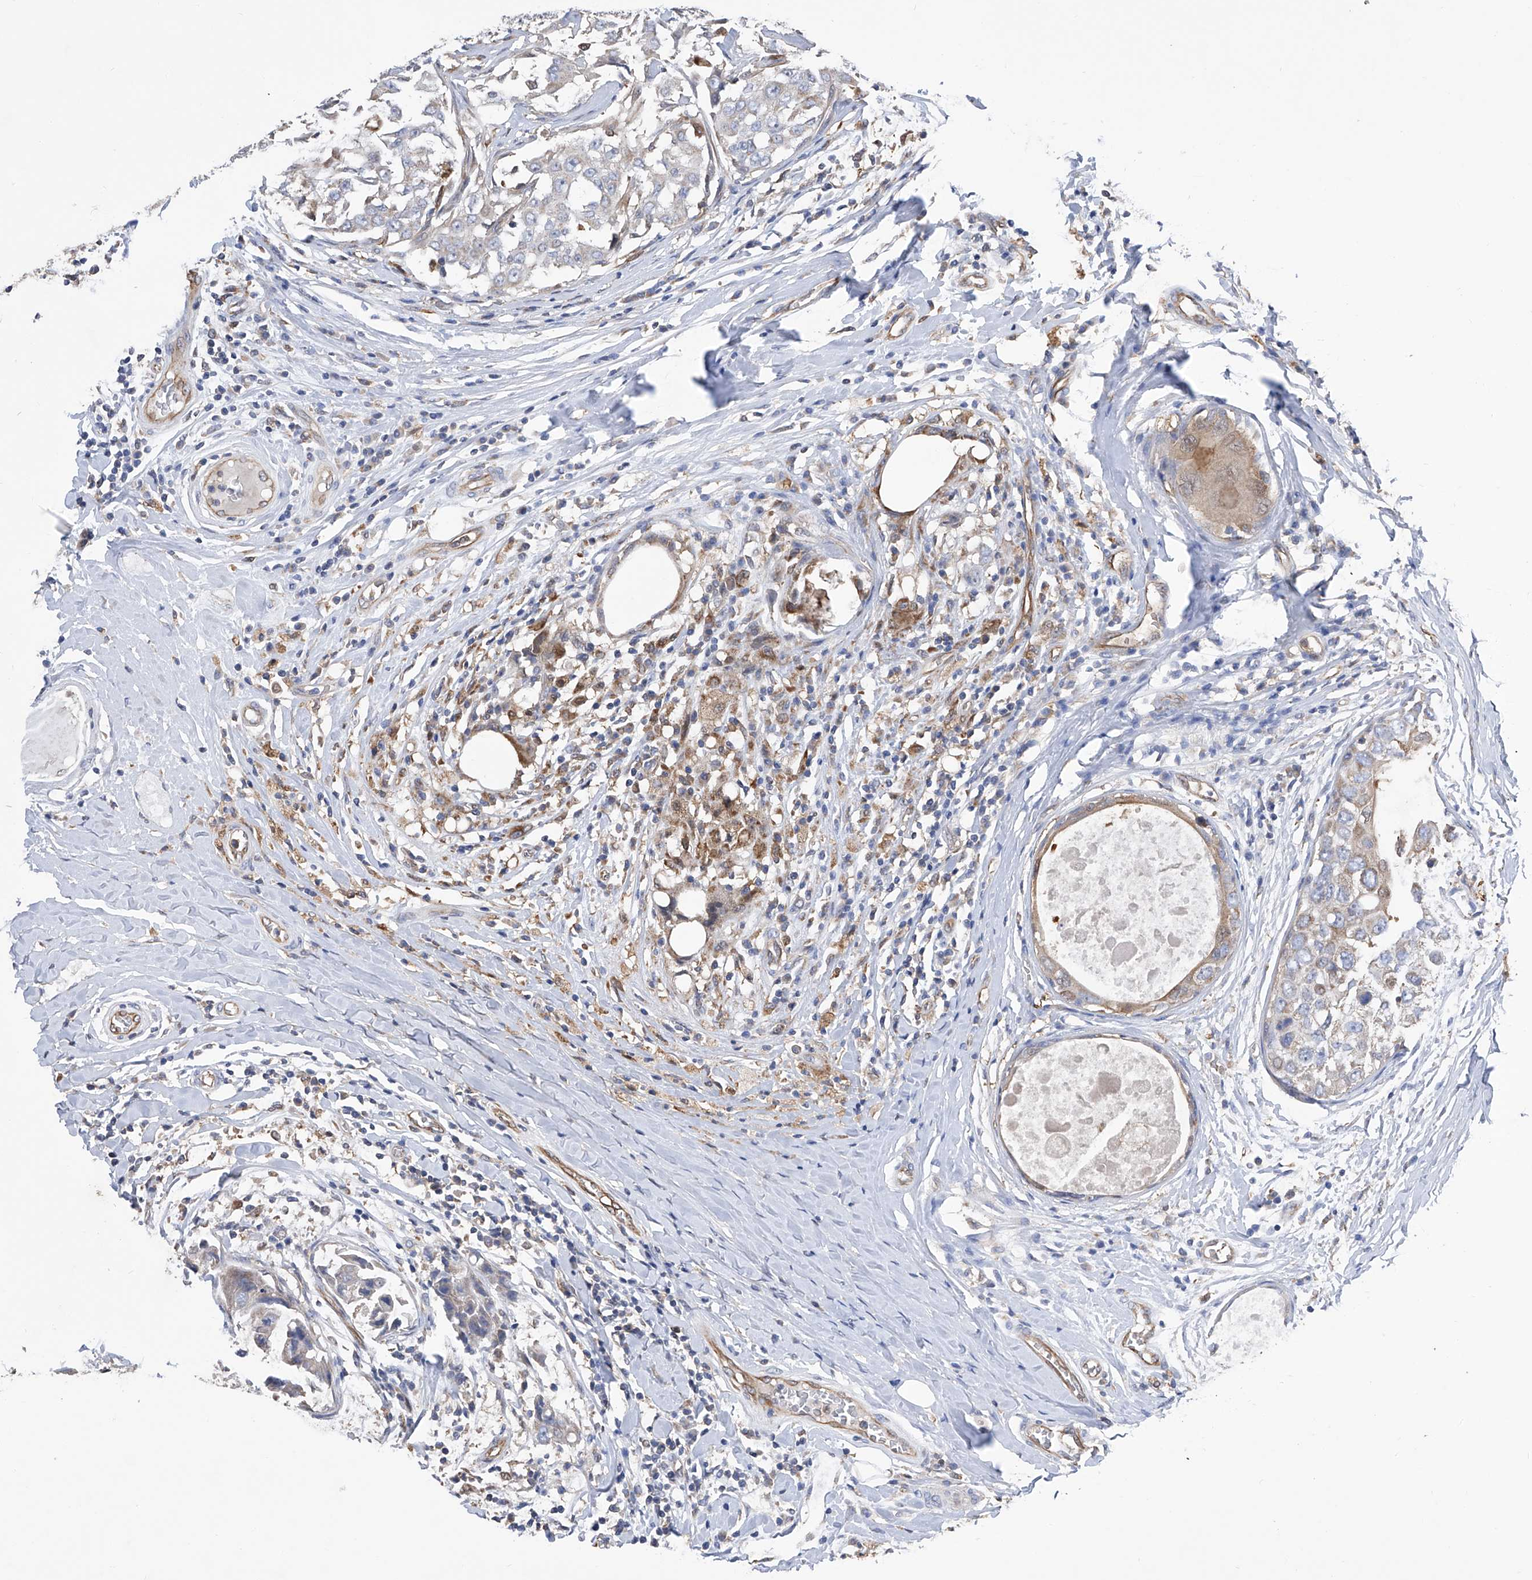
{"staining": {"intensity": "weak", "quantity": "25%-75%", "location": "cytoplasmic/membranous"}, "tissue": "breast cancer", "cell_type": "Tumor cells", "image_type": "cancer", "snomed": [{"axis": "morphology", "description": "Duct carcinoma"}, {"axis": "topography", "description": "Breast"}], "caption": "There is low levels of weak cytoplasmic/membranous expression in tumor cells of breast cancer (intraductal carcinoma), as demonstrated by immunohistochemical staining (brown color).", "gene": "SPATA20", "patient": {"sex": "female", "age": 27}}